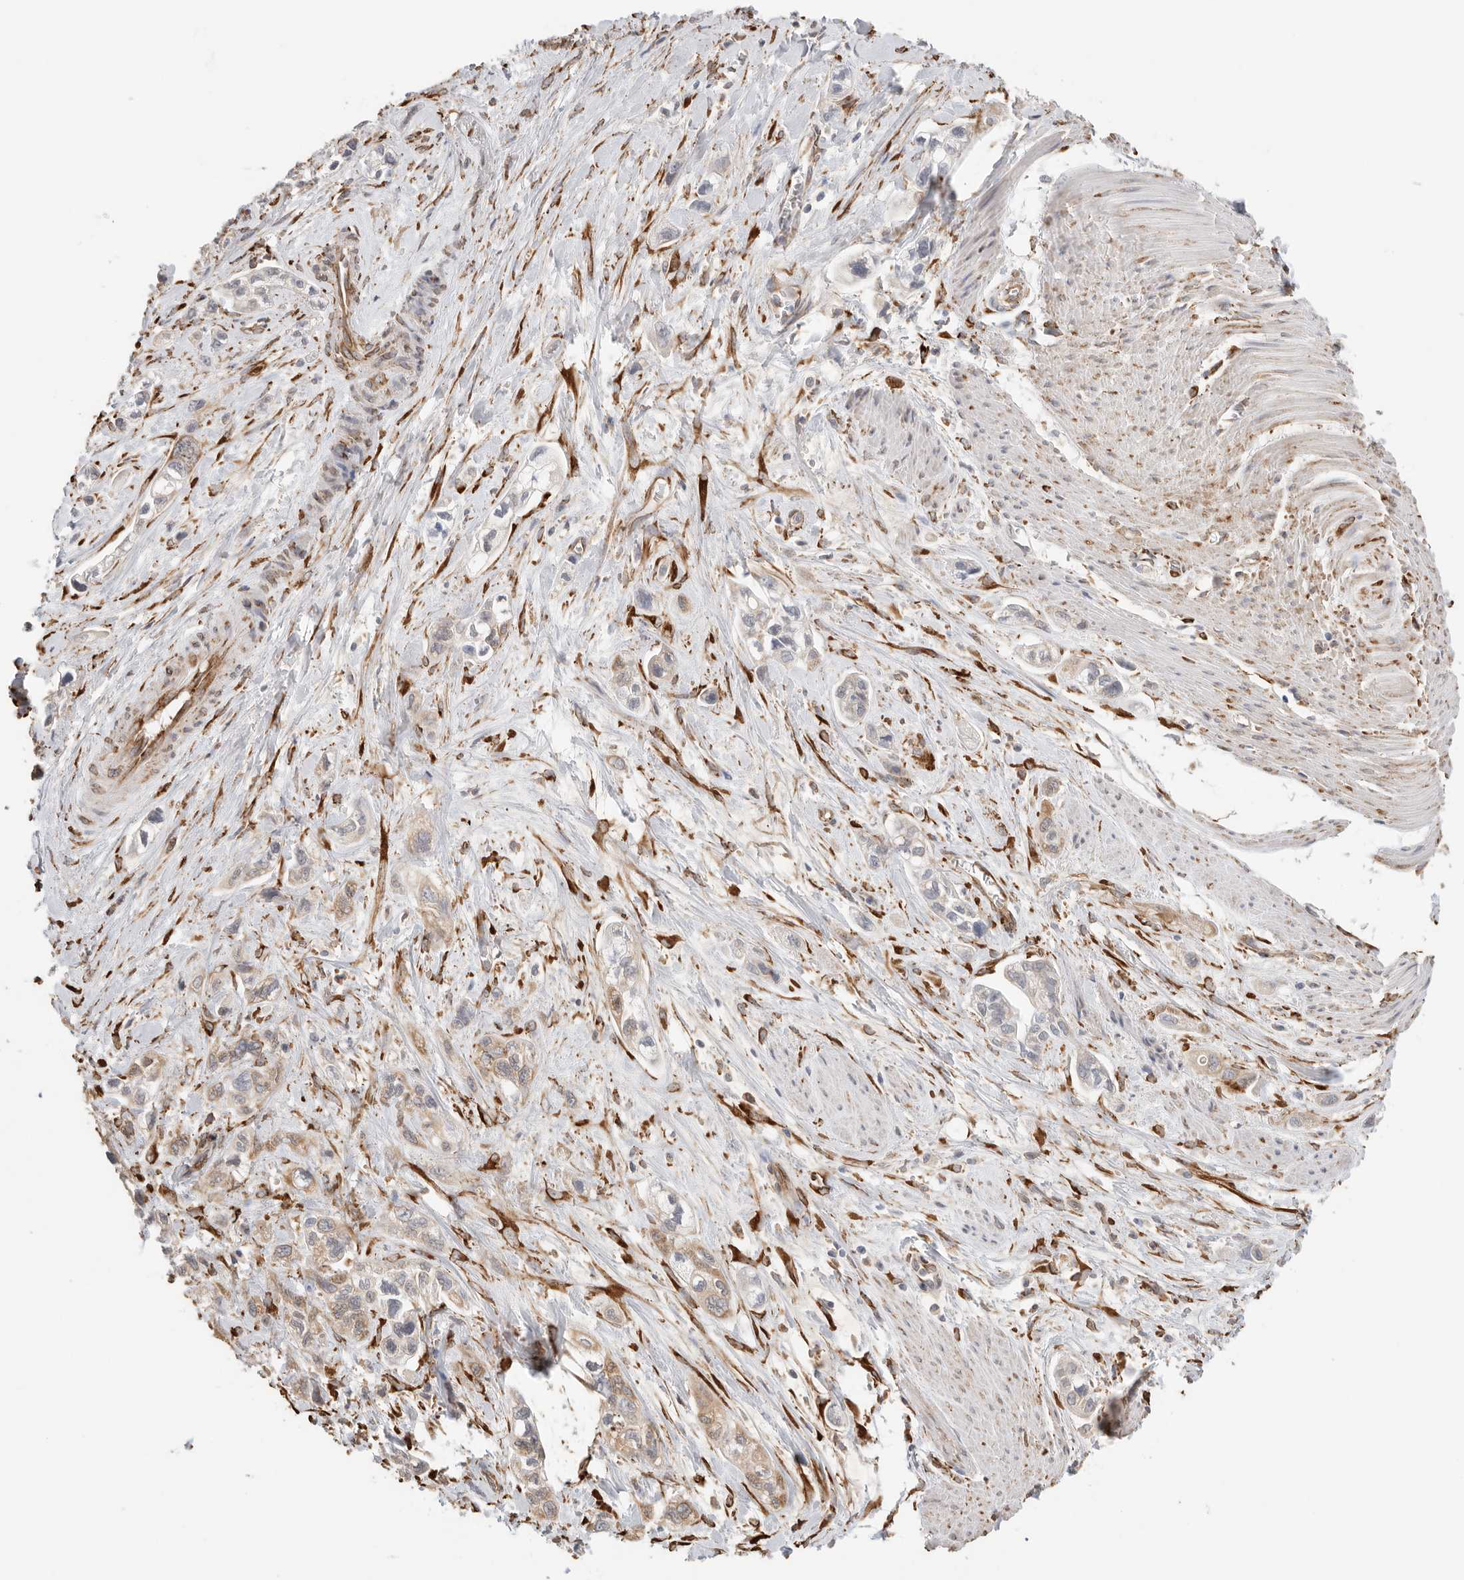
{"staining": {"intensity": "weak", "quantity": "25%-75%", "location": "cytoplasmic/membranous"}, "tissue": "pancreatic cancer", "cell_type": "Tumor cells", "image_type": "cancer", "snomed": [{"axis": "morphology", "description": "Adenocarcinoma, NOS"}, {"axis": "topography", "description": "Pancreas"}], "caption": "Human pancreatic cancer (adenocarcinoma) stained with a protein marker reveals weak staining in tumor cells.", "gene": "BLOC1S5", "patient": {"sex": "male", "age": 74}}